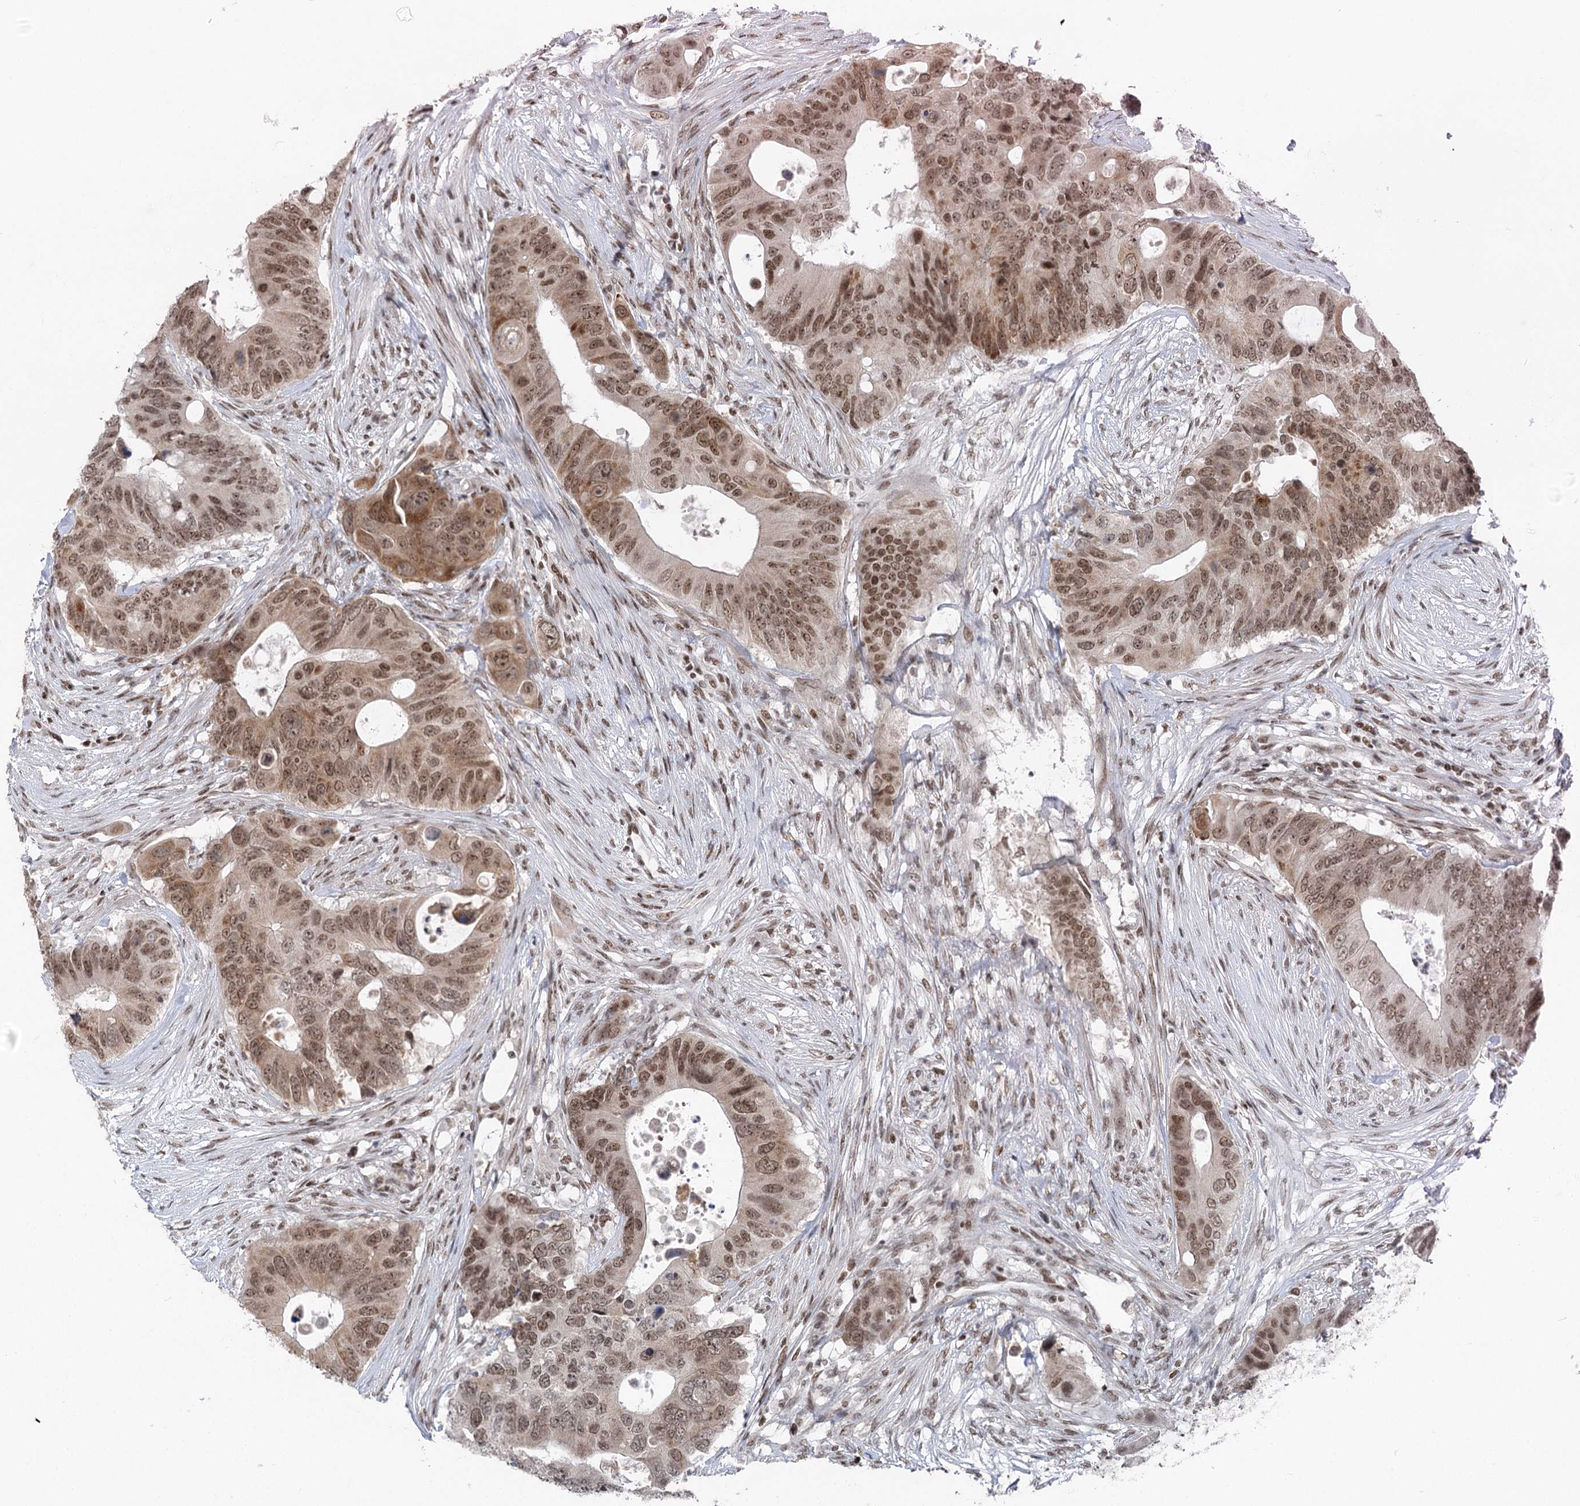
{"staining": {"intensity": "moderate", "quantity": ">75%", "location": "nuclear"}, "tissue": "colorectal cancer", "cell_type": "Tumor cells", "image_type": "cancer", "snomed": [{"axis": "morphology", "description": "Adenocarcinoma, NOS"}, {"axis": "topography", "description": "Colon"}], "caption": "Adenocarcinoma (colorectal) tissue shows moderate nuclear positivity in about >75% of tumor cells", "gene": "CGGBP1", "patient": {"sex": "male", "age": 71}}